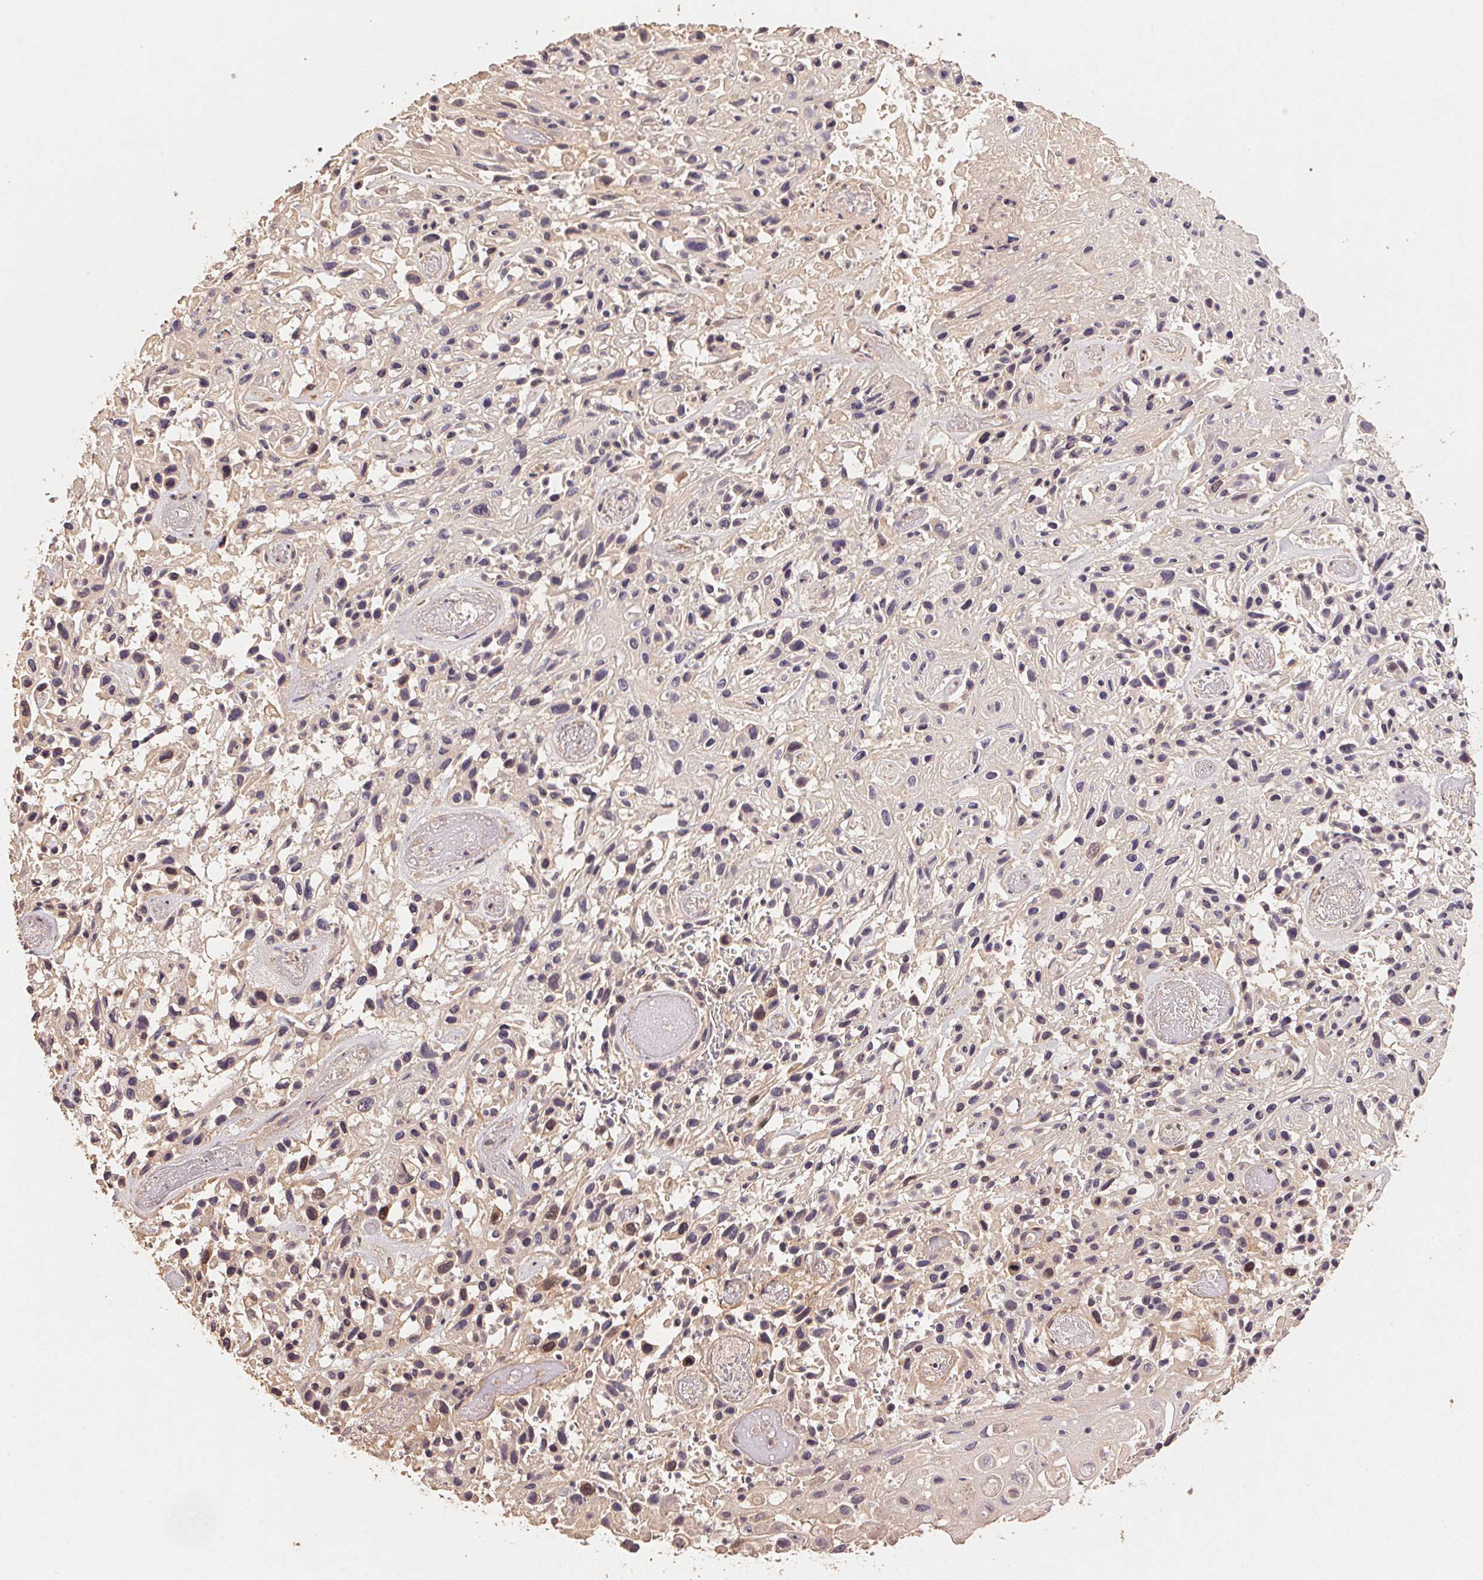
{"staining": {"intensity": "negative", "quantity": "none", "location": "none"}, "tissue": "skin cancer", "cell_type": "Tumor cells", "image_type": "cancer", "snomed": [{"axis": "morphology", "description": "Squamous cell carcinoma, NOS"}, {"axis": "topography", "description": "Skin"}], "caption": "This is an IHC photomicrograph of human skin cancer. There is no expression in tumor cells.", "gene": "CENPF", "patient": {"sex": "male", "age": 82}}